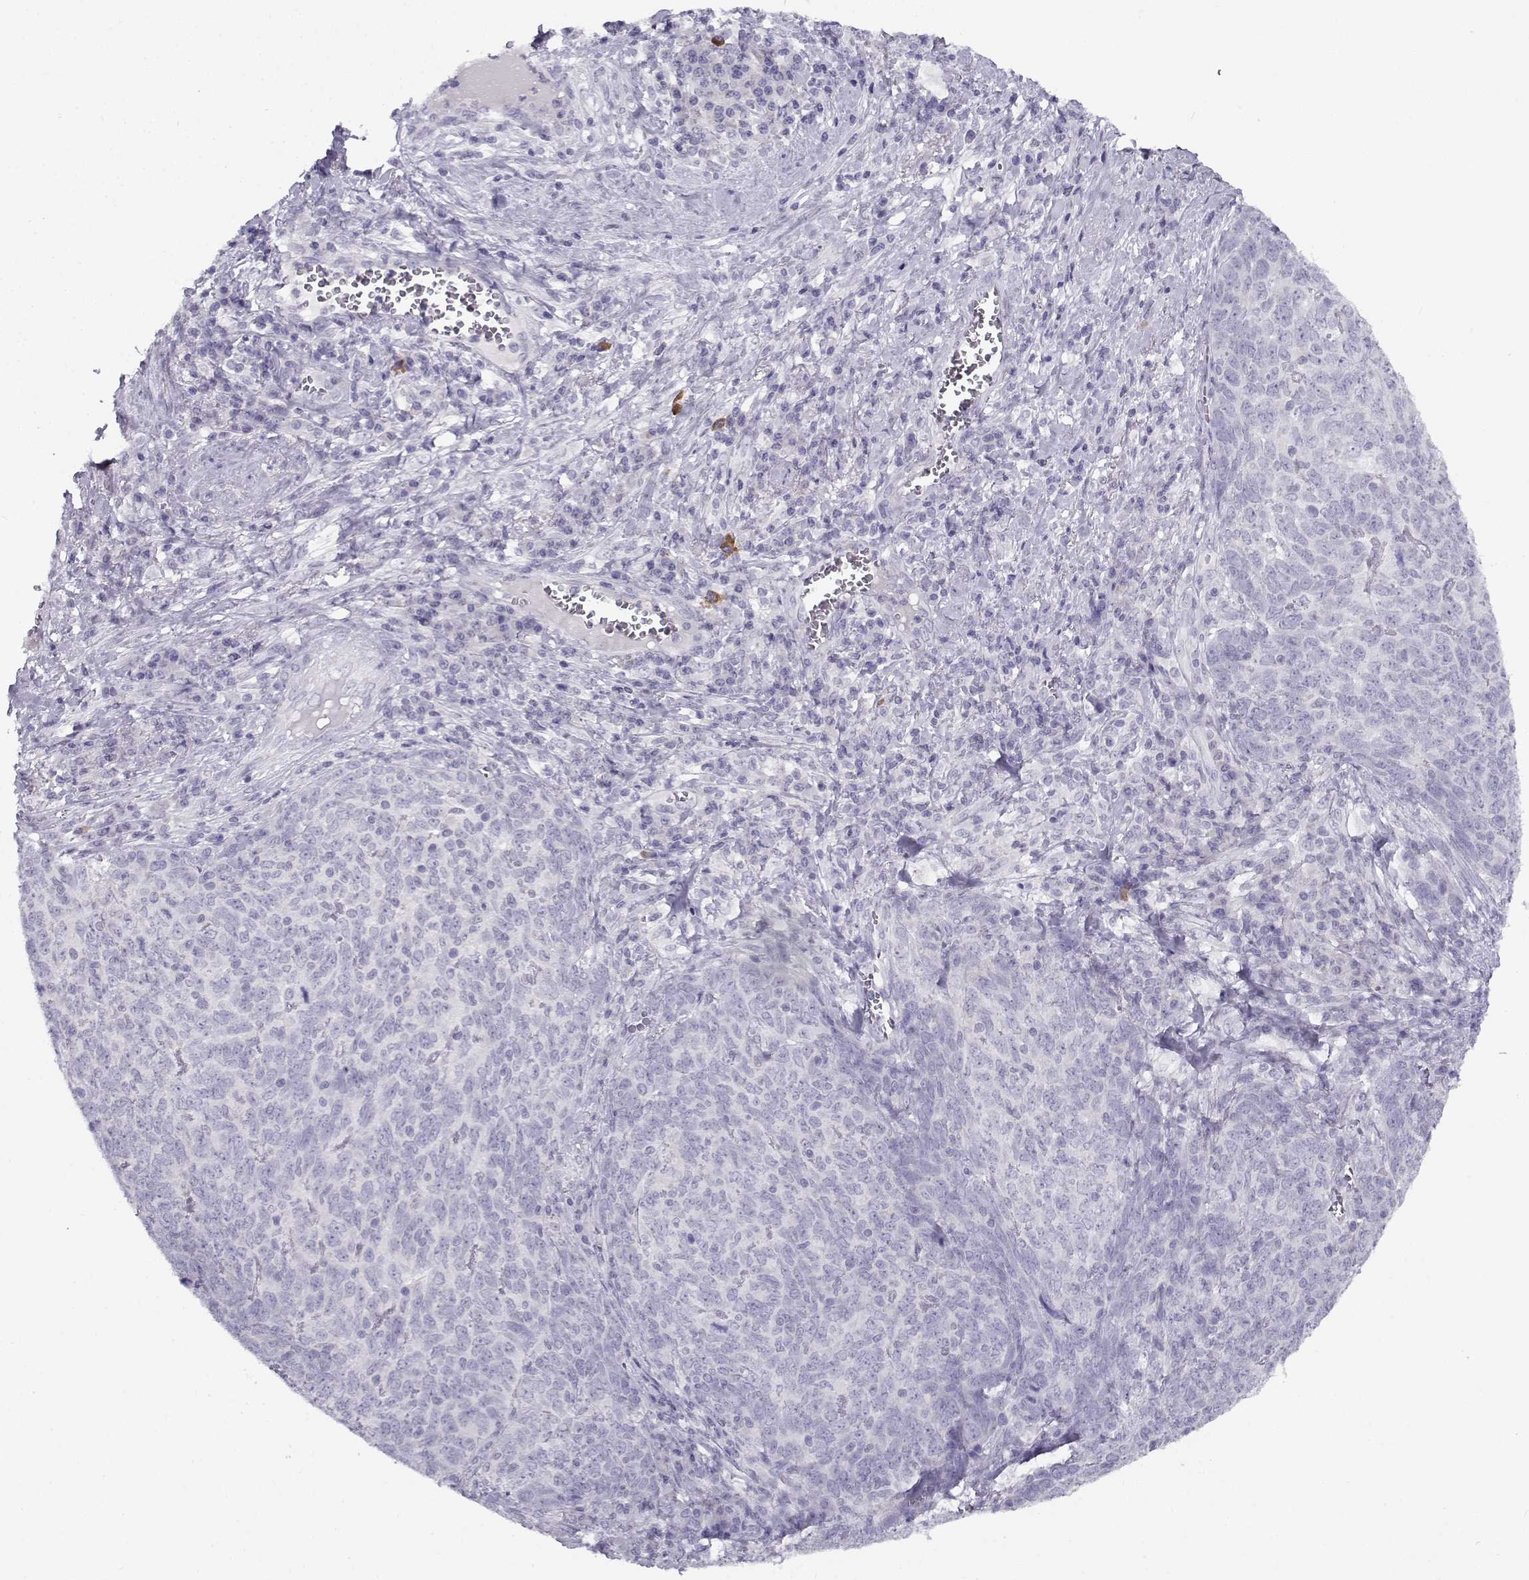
{"staining": {"intensity": "negative", "quantity": "none", "location": "none"}, "tissue": "skin cancer", "cell_type": "Tumor cells", "image_type": "cancer", "snomed": [{"axis": "morphology", "description": "Squamous cell carcinoma, NOS"}, {"axis": "topography", "description": "Skin"}, {"axis": "topography", "description": "Anal"}], "caption": "Immunohistochemical staining of skin cancer (squamous cell carcinoma) demonstrates no significant expression in tumor cells. Nuclei are stained in blue.", "gene": "FAM166A", "patient": {"sex": "female", "age": 51}}